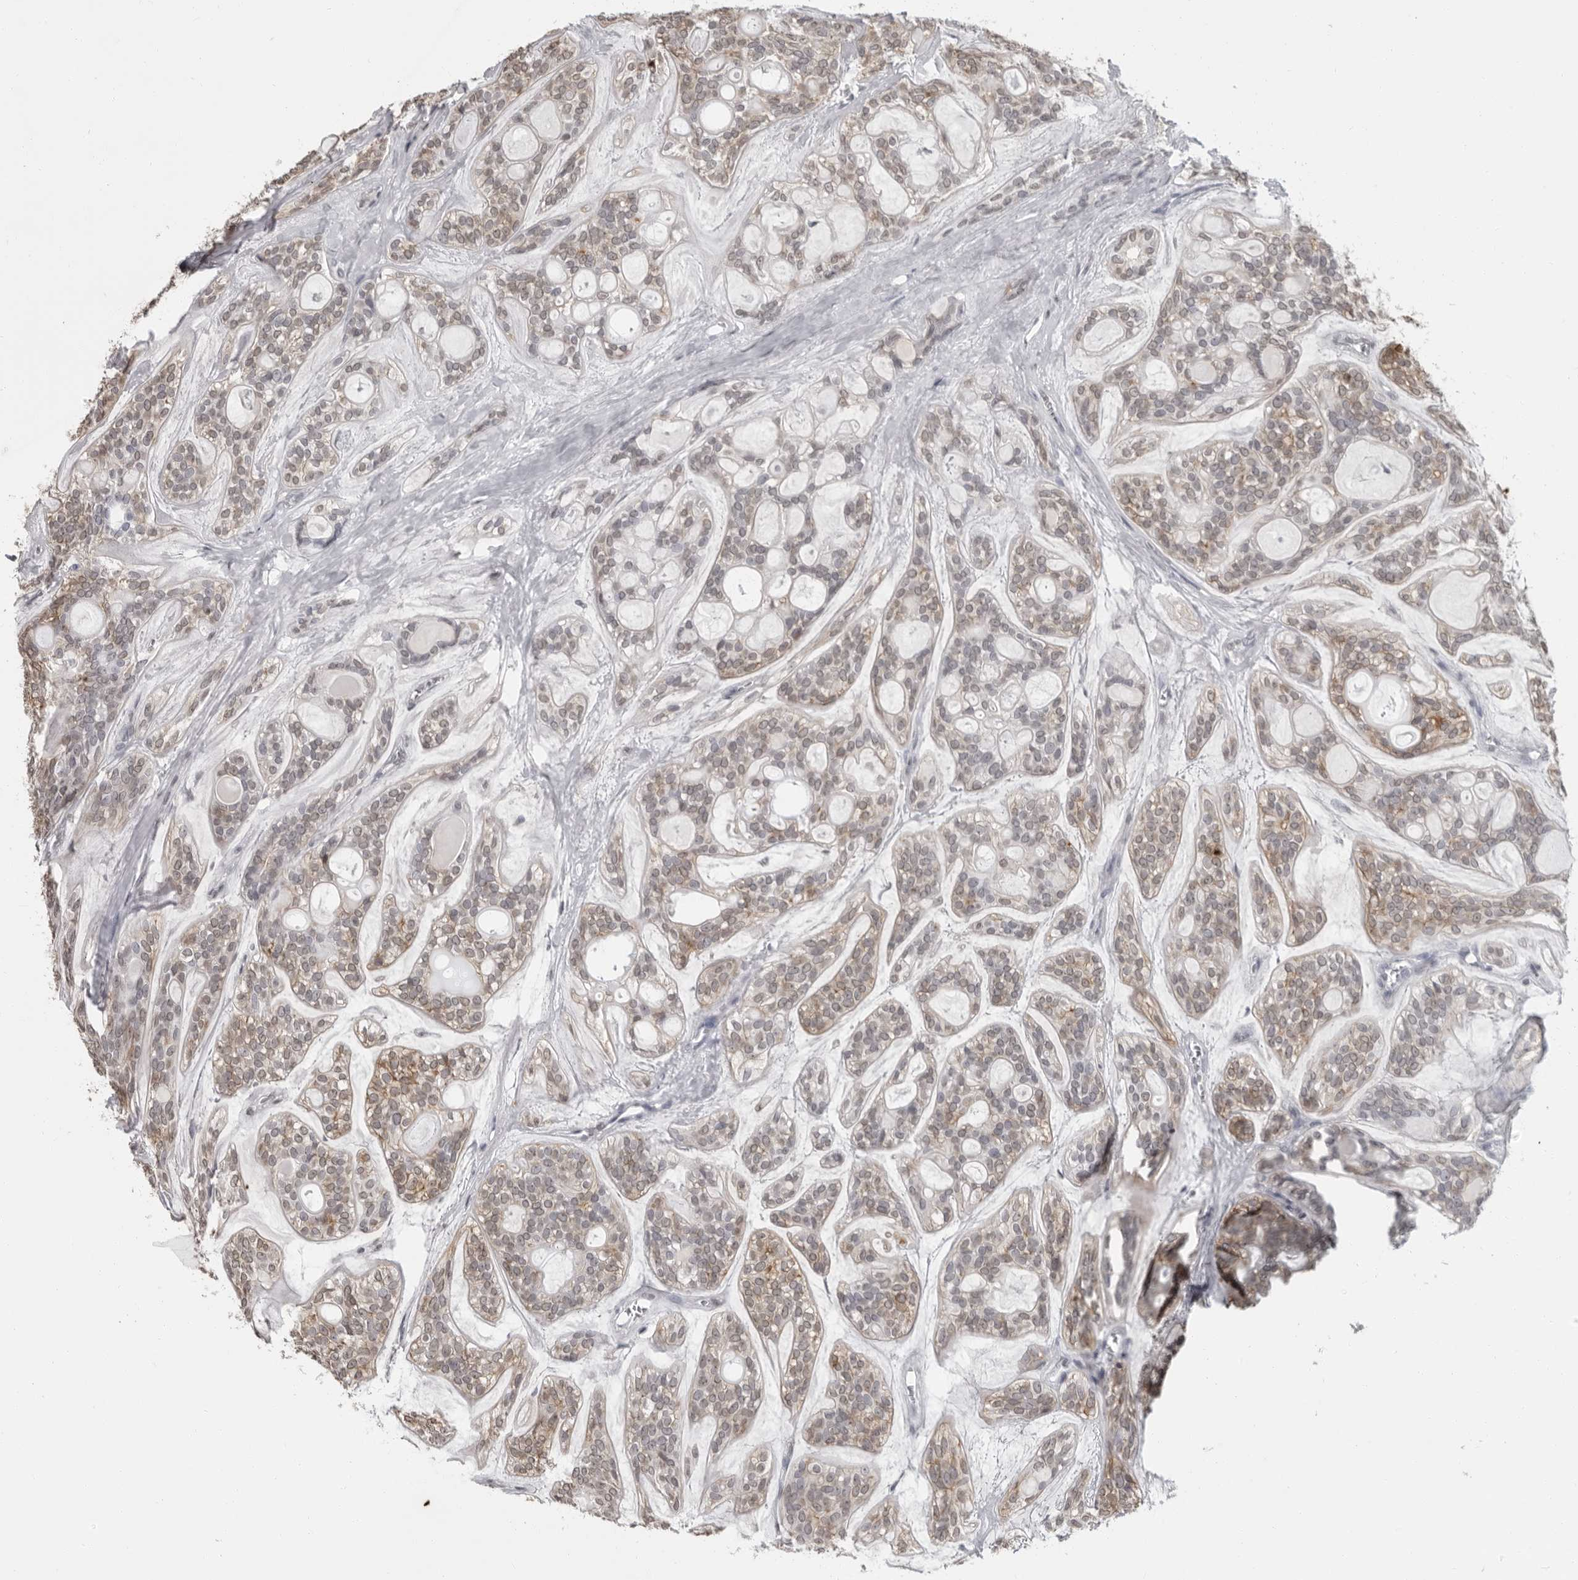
{"staining": {"intensity": "moderate", "quantity": "25%-75%", "location": "cytoplasmic/membranous"}, "tissue": "head and neck cancer", "cell_type": "Tumor cells", "image_type": "cancer", "snomed": [{"axis": "morphology", "description": "Adenocarcinoma, NOS"}, {"axis": "topography", "description": "Head-Neck"}], "caption": "Protein staining of head and neck cancer (adenocarcinoma) tissue shows moderate cytoplasmic/membranous staining in about 25%-75% of tumor cells. The staining is performed using DAB brown chromogen to label protein expression. The nuclei are counter-stained blue using hematoxylin.", "gene": "HEPACAM", "patient": {"sex": "male", "age": 66}}